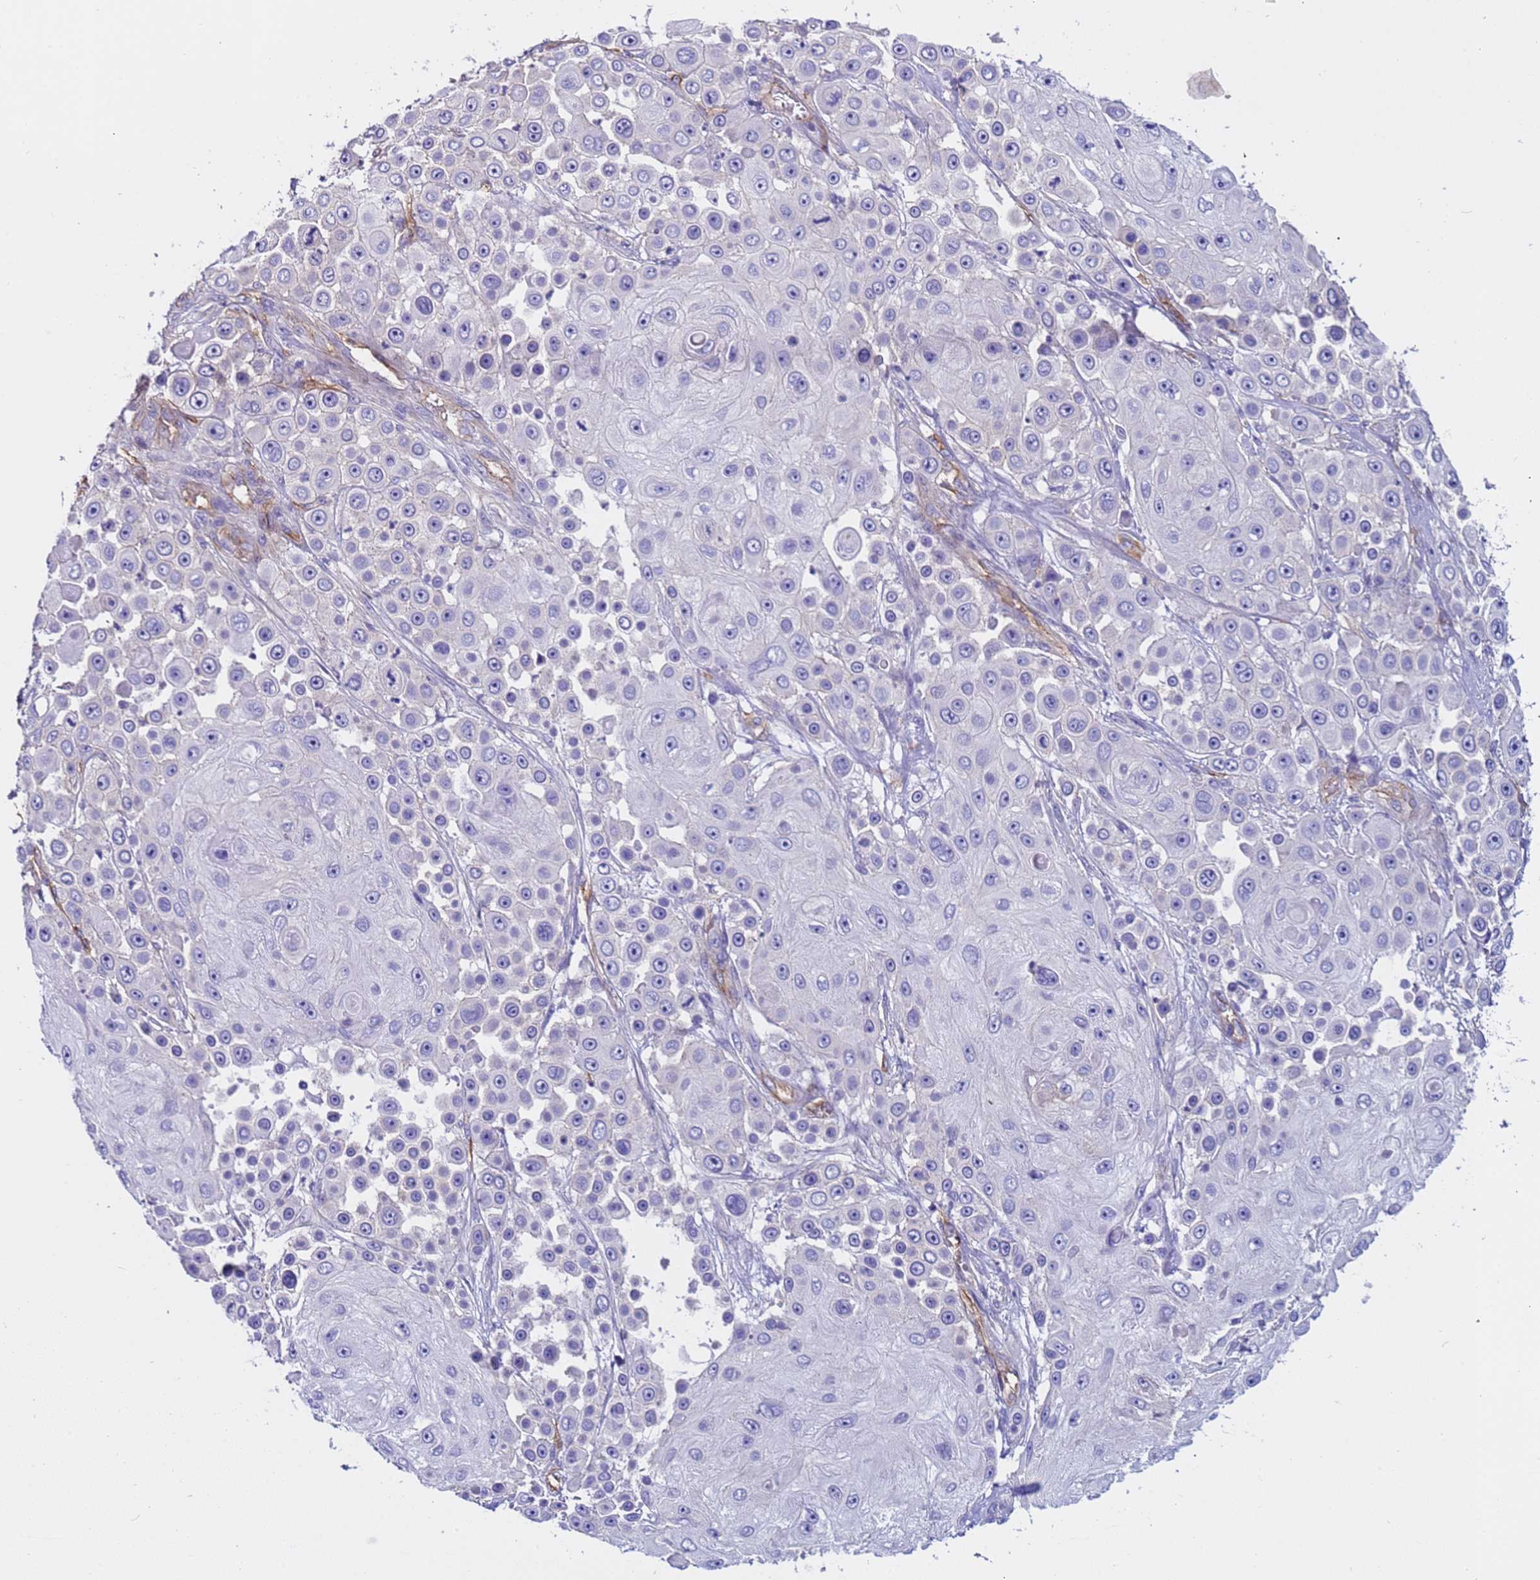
{"staining": {"intensity": "negative", "quantity": "none", "location": "none"}, "tissue": "skin cancer", "cell_type": "Tumor cells", "image_type": "cancer", "snomed": [{"axis": "morphology", "description": "Squamous cell carcinoma, NOS"}, {"axis": "topography", "description": "Skin"}], "caption": "The image displays no significant positivity in tumor cells of squamous cell carcinoma (skin).", "gene": "ZNF248", "patient": {"sex": "male", "age": 67}}